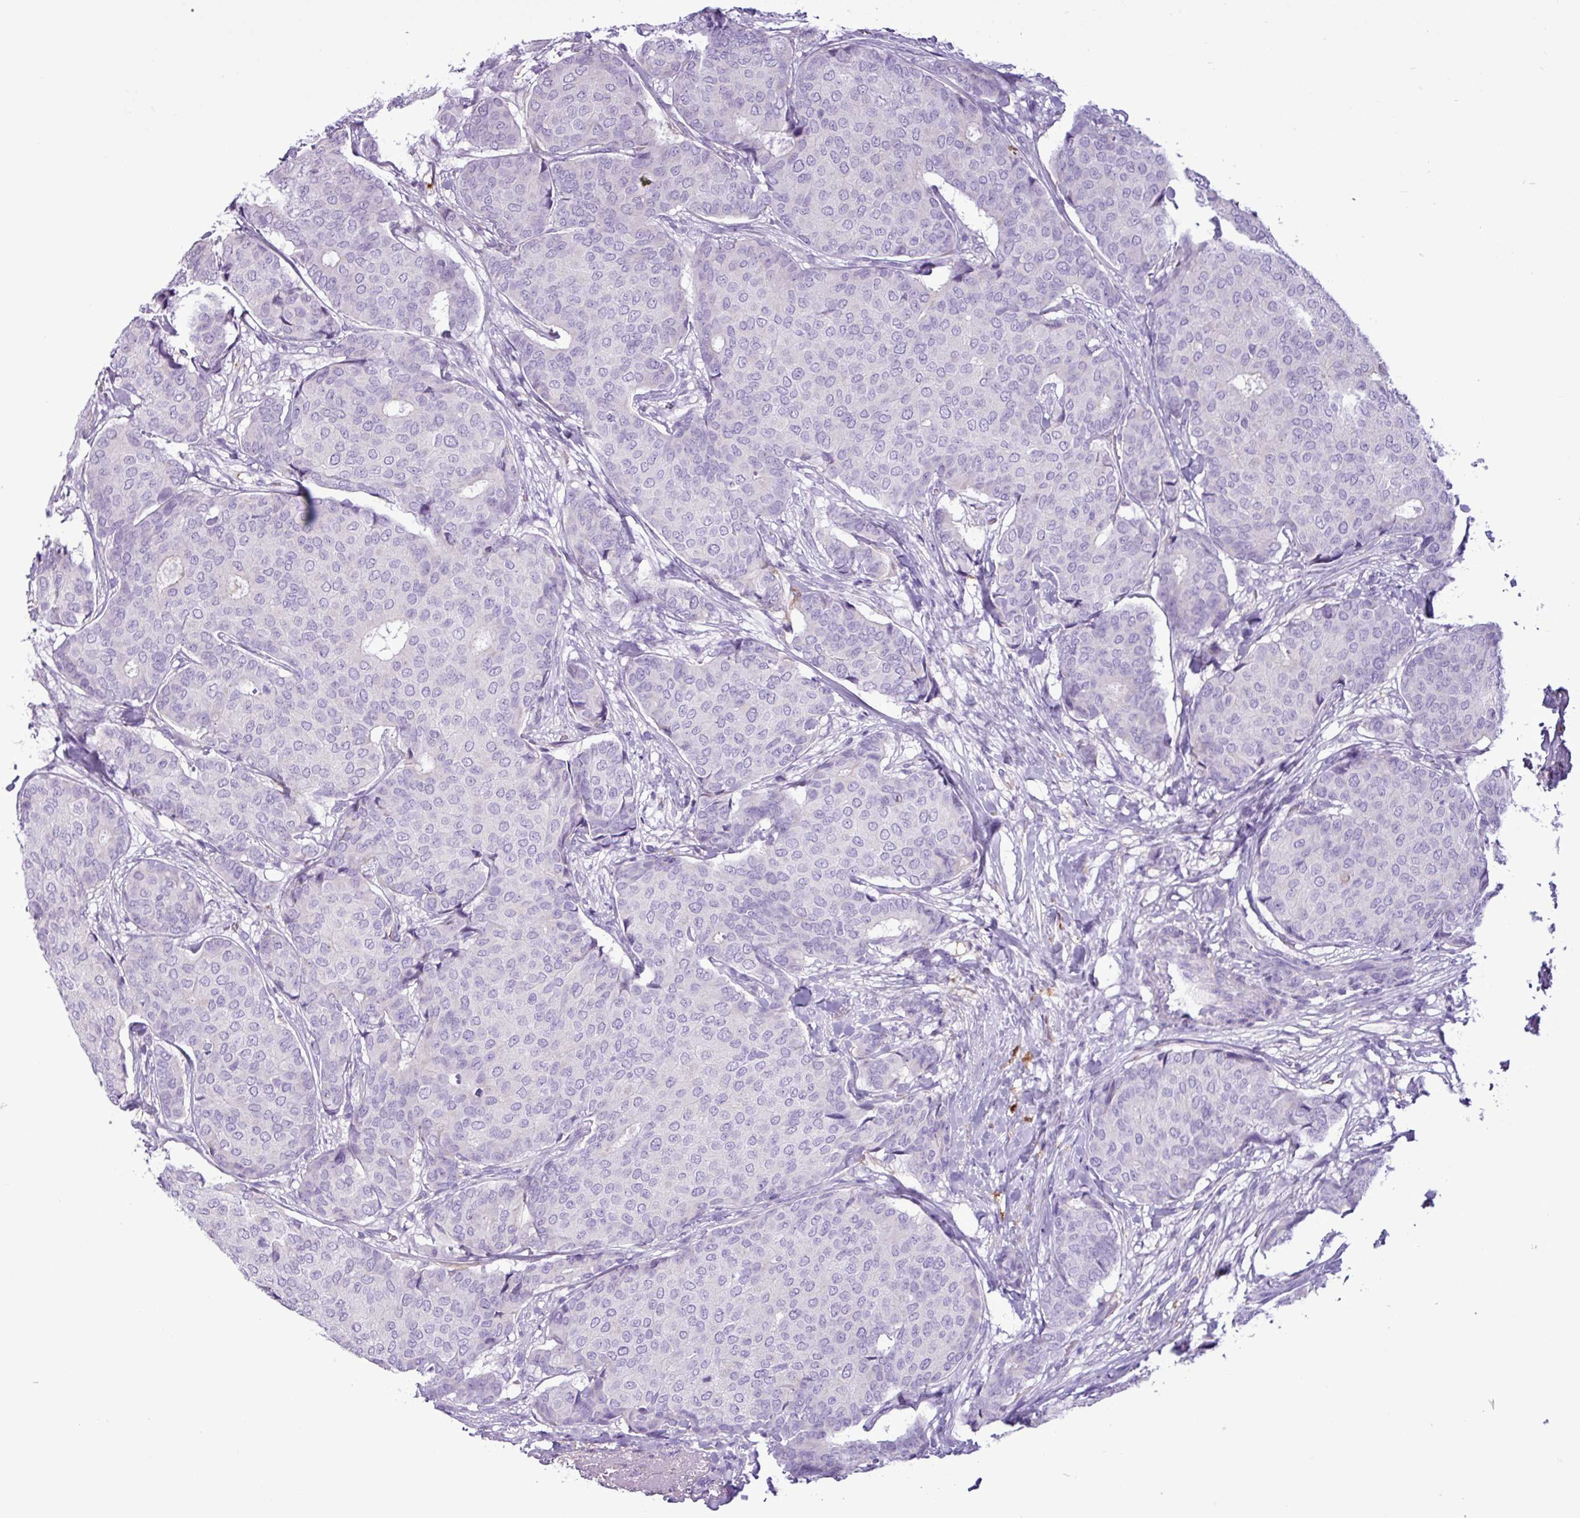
{"staining": {"intensity": "negative", "quantity": "none", "location": "none"}, "tissue": "breast cancer", "cell_type": "Tumor cells", "image_type": "cancer", "snomed": [{"axis": "morphology", "description": "Duct carcinoma"}, {"axis": "topography", "description": "Breast"}], "caption": "Immunohistochemistry histopathology image of breast invasive ductal carcinoma stained for a protein (brown), which reveals no expression in tumor cells.", "gene": "TMEM200C", "patient": {"sex": "female", "age": 75}}